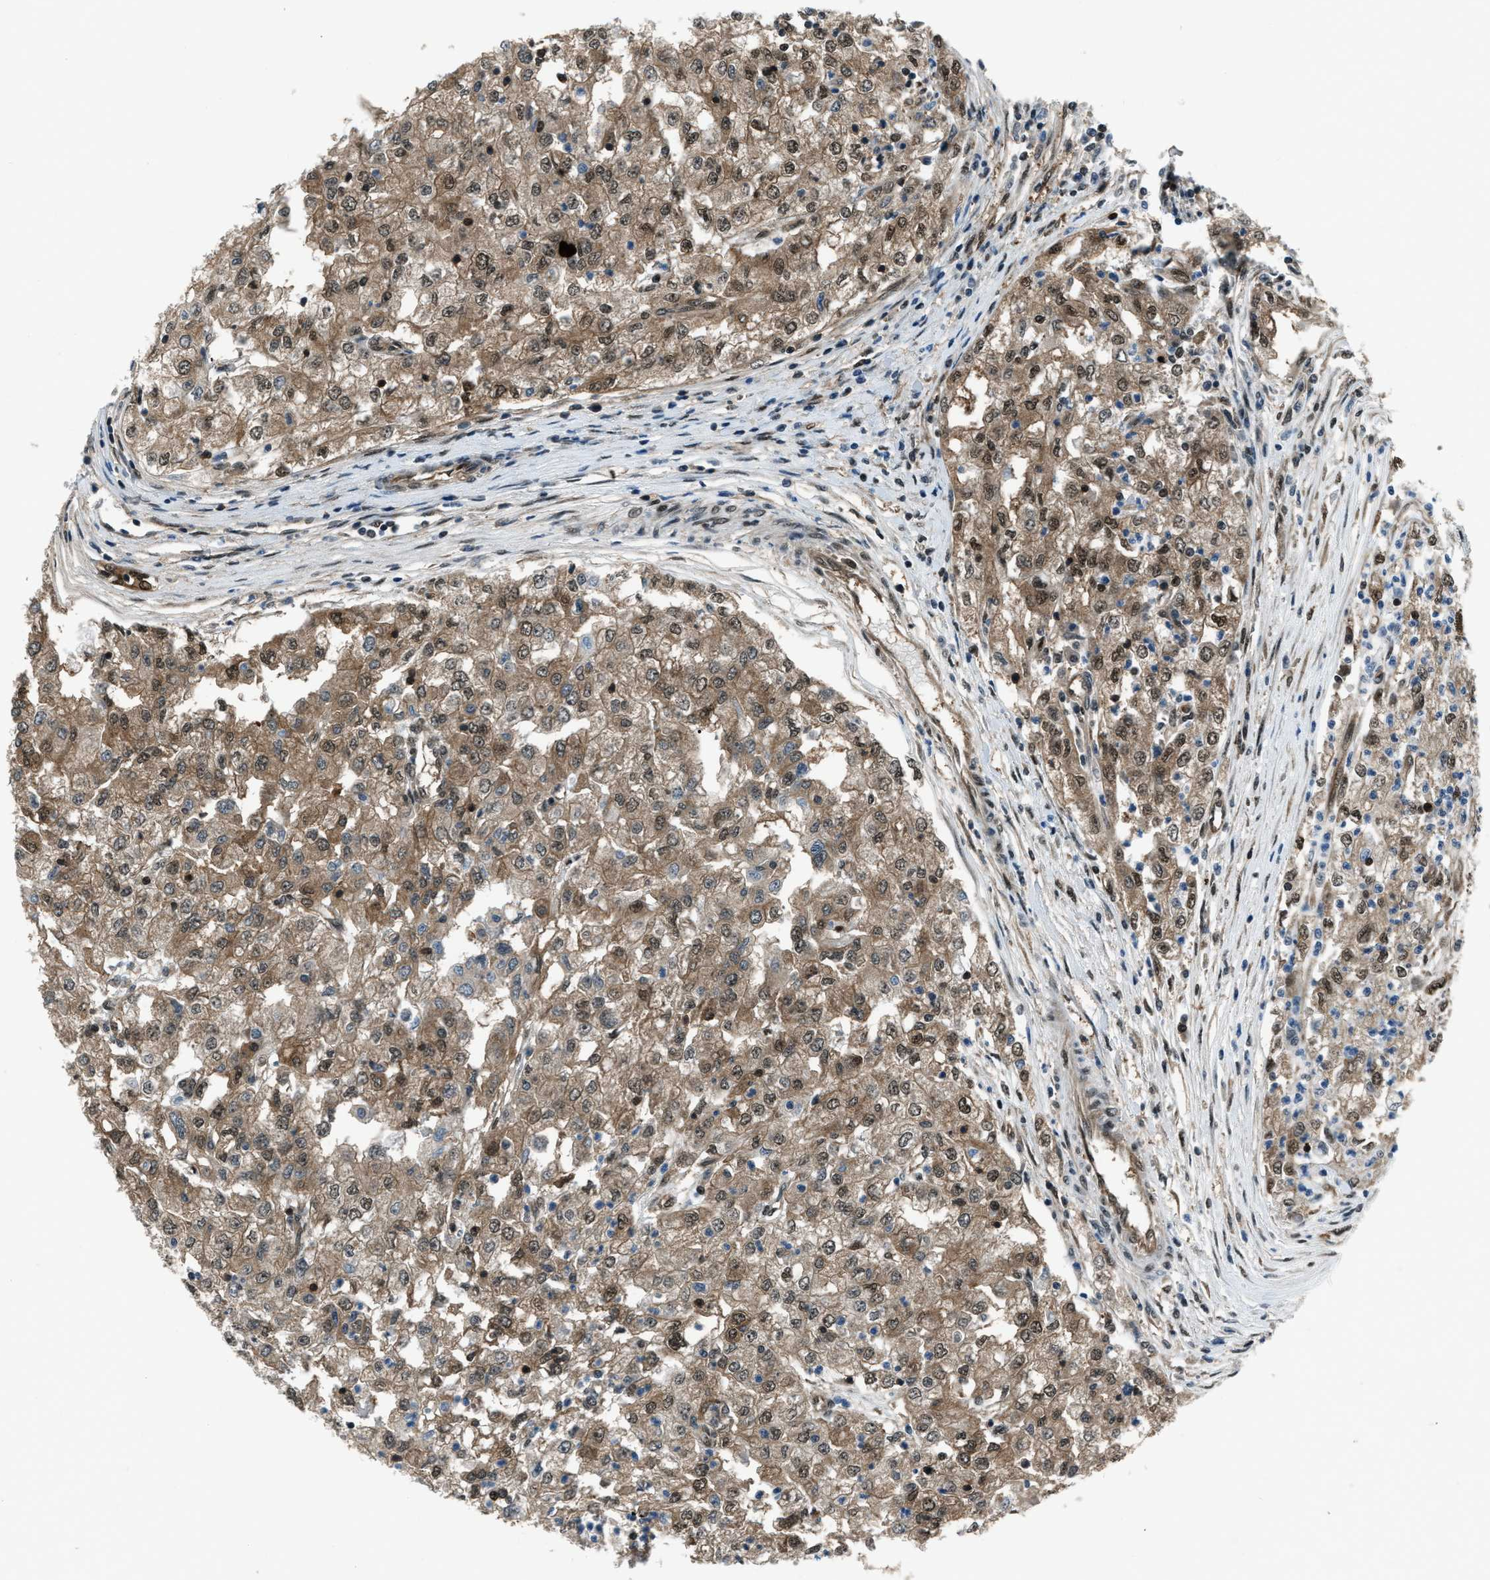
{"staining": {"intensity": "moderate", "quantity": ">75%", "location": "cytoplasmic/membranous,nuclear"}, "tissue": "renal cancer", "cell_type": "Tumor cells", "image_type": "cancer", "snomed": [{"axis": "morphology", "description": "Adenocarcinoma, NOS"}, {"axis": "topography", "description": "Kidney"}], "caption": "DAB immunohistochemical staining of renal cancer (adenocarcinoma) demonstrates moderate cytoplasmic/membranous and nuclear protein positivity in about >75% of tumor cells.", "gene": "NUDCD3", "patient": {"sex": "female", "age": 54}}